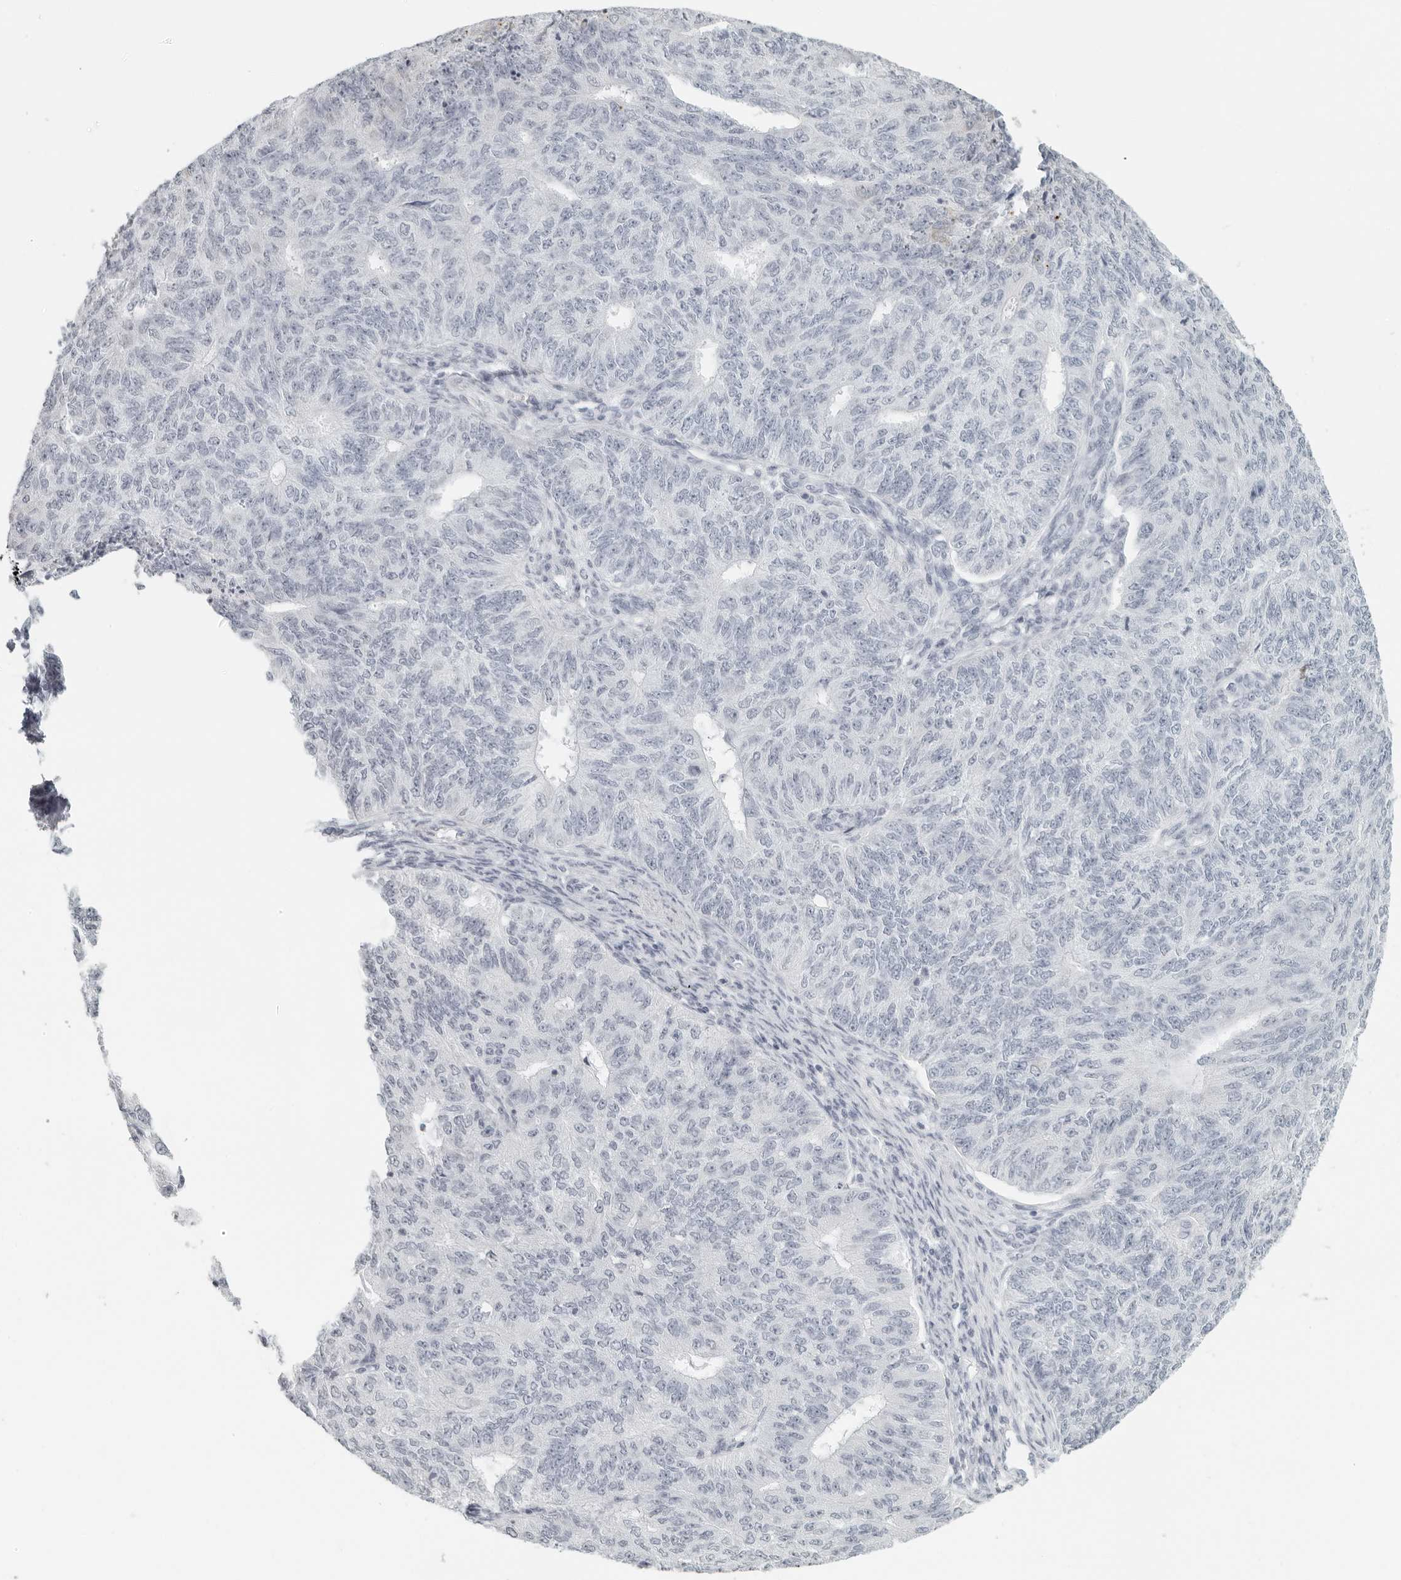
{"staining": {"intensity": "negative", "quantity": "none", "location": "none"}, "tissue": "endometrial cancer", "cell_type": "Tumor cells", "image_type": "cancer", "snomed": [{"axis": "morphology", "description": "Adenocarcinoma, NOS"}, {"axis": "topography", "description": "Endometrium"}], "caption": "Adenocarcinoma (endometrial) was stained to show a protein in brown. There is no significant expression in tumor cells. (Stains: DAB immunohistochemistry with hematoxylin counter stain, Microscopy: brightfield microscopy at high magnification).", "gene": "RPS6KC1", "patient": {"sex": "female", "age": 32}}